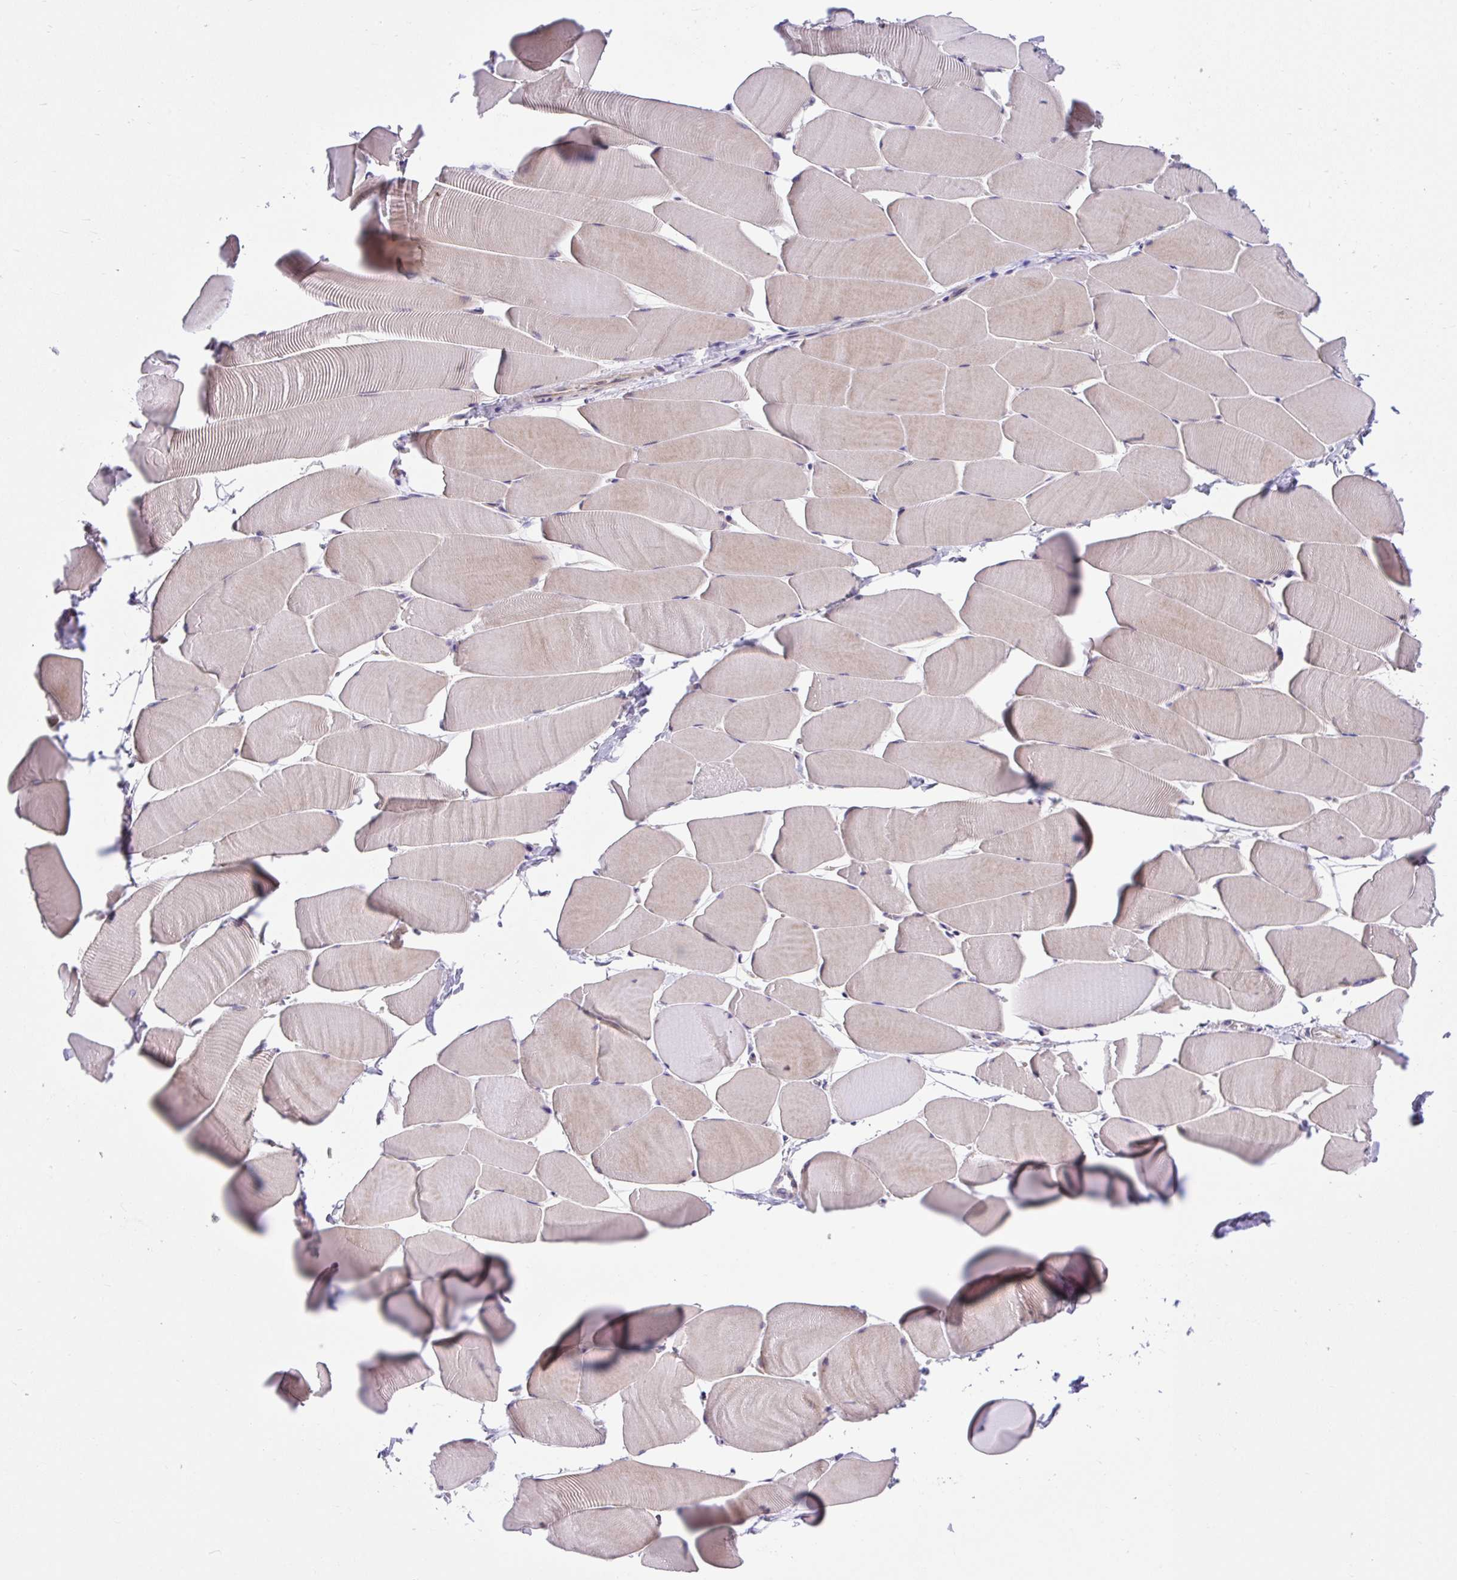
{"staining": {"intensity": "weak", "quantity": "<25%", "location": "cytoplasmic/membranous"}, "tissue": "skeletal muscle", "cell_type": "Myocytes", "image_type": "normal", "snomed": [{"axis": "morphology", "description": "Normal tissue, NOS"}, {"axis": "topography", "description": "Skeletal muscle"}], "caption": "Skeletal muscle was stained to show a protein in brown. There is no significant staining in myocytes. (Brightfield microscopy of DAB IHC at high magnification).", "gene": "CHIA", "patient": {"sex": "male", "age": 25}}